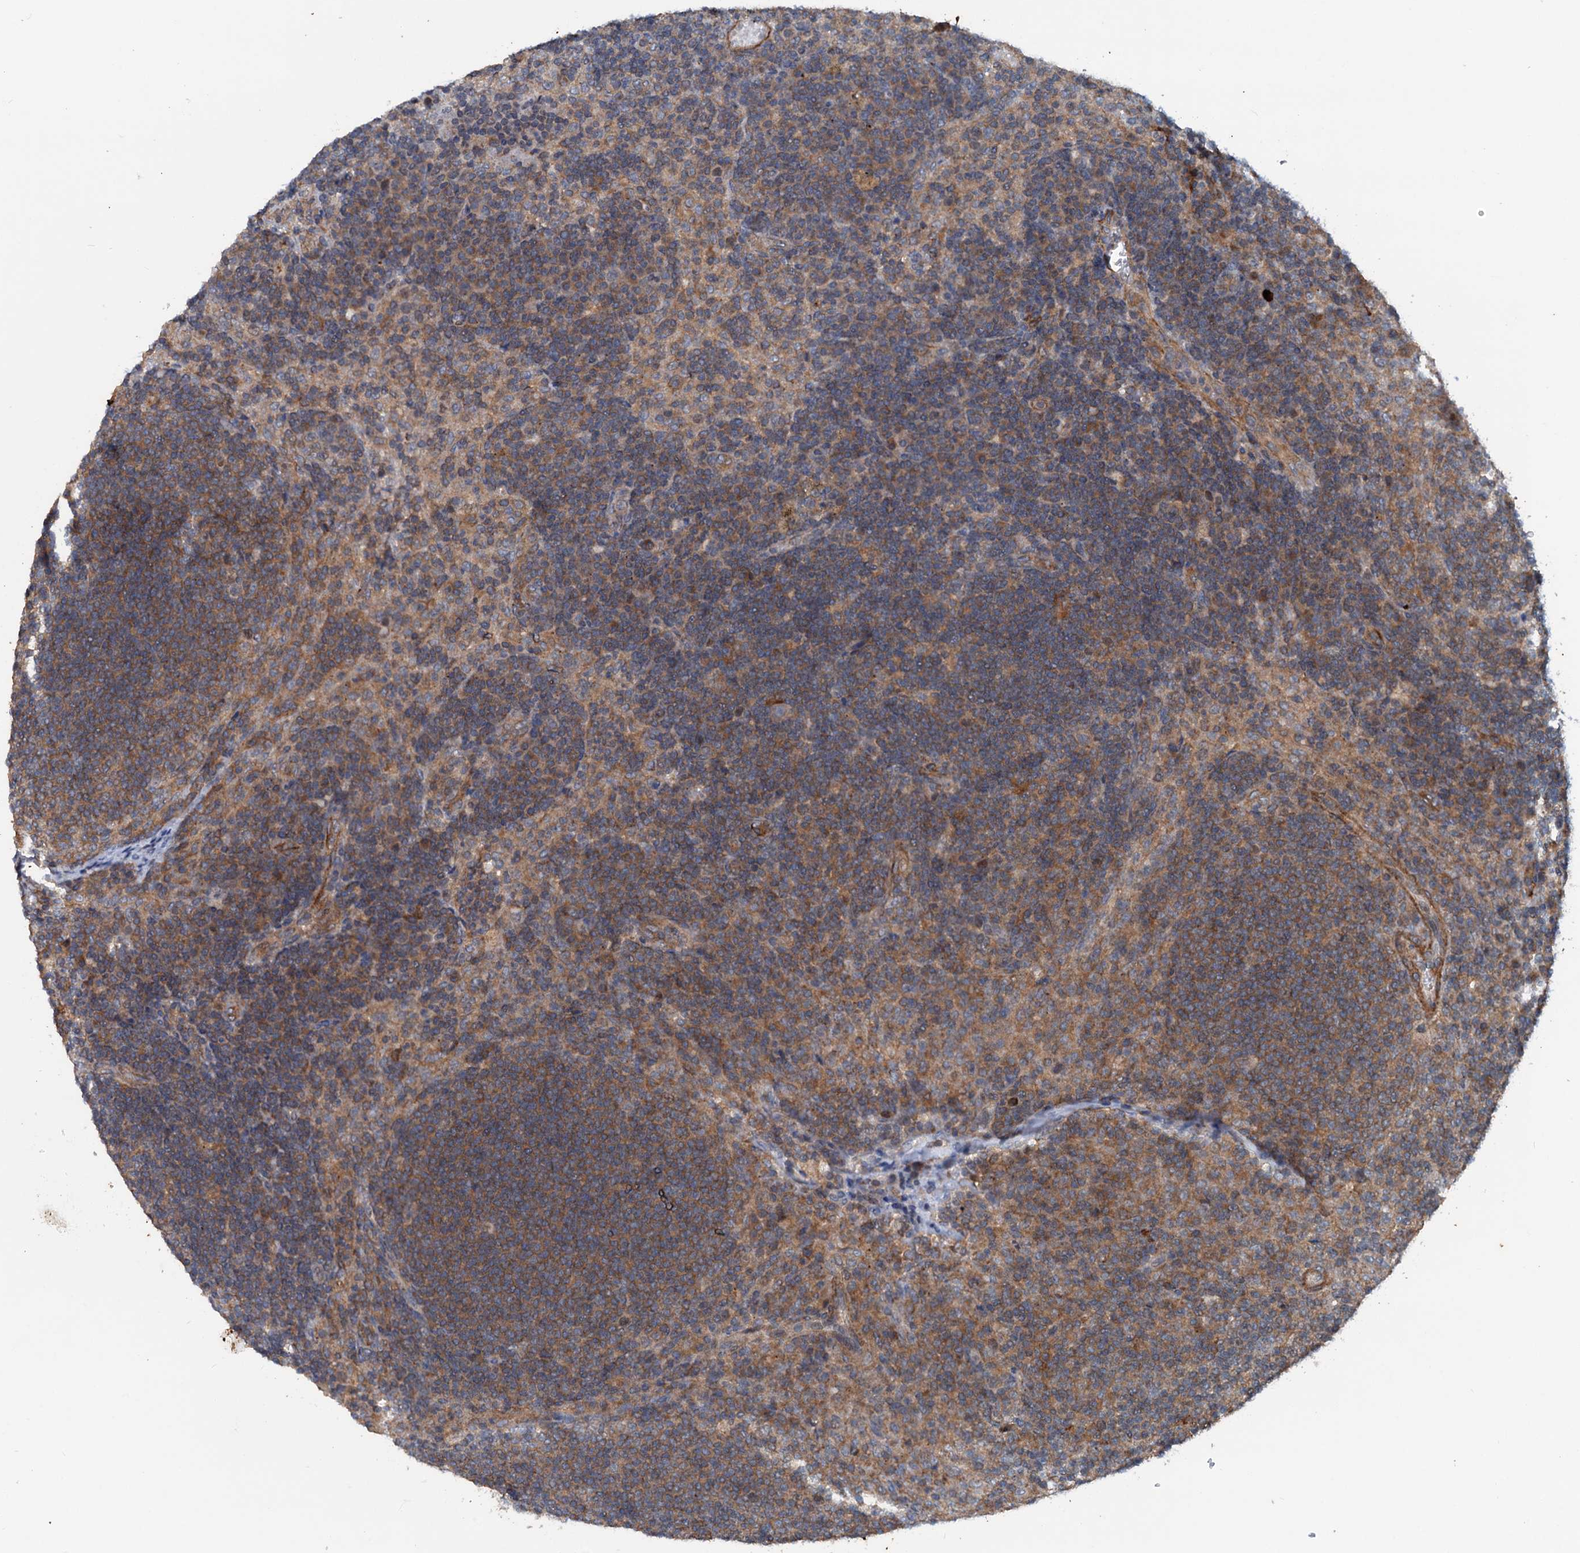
{"staining": {"intensity": "moderate", "quantity": ">75%", "location": "cytoplasmic/membranous"}, "tissue": "lymph node", "cell_type": "Germinal center cells", "image_type": "normal", "snomed": [{"axis": "morphology", "description": "Normal tissue, NOS"}, {"axis": "topography", "description": "Lymph node"}], "caption": "Immunohistochemistry (IHC) micrograph of unremarkable lymph node stained for a protein (brown), which shows medium levels of moderate cytoplasmic/membranous staining in approximately >75% of germinal center cells.", "gene": "TEDC1", "patient": {"sex": "female", "age": 70}}